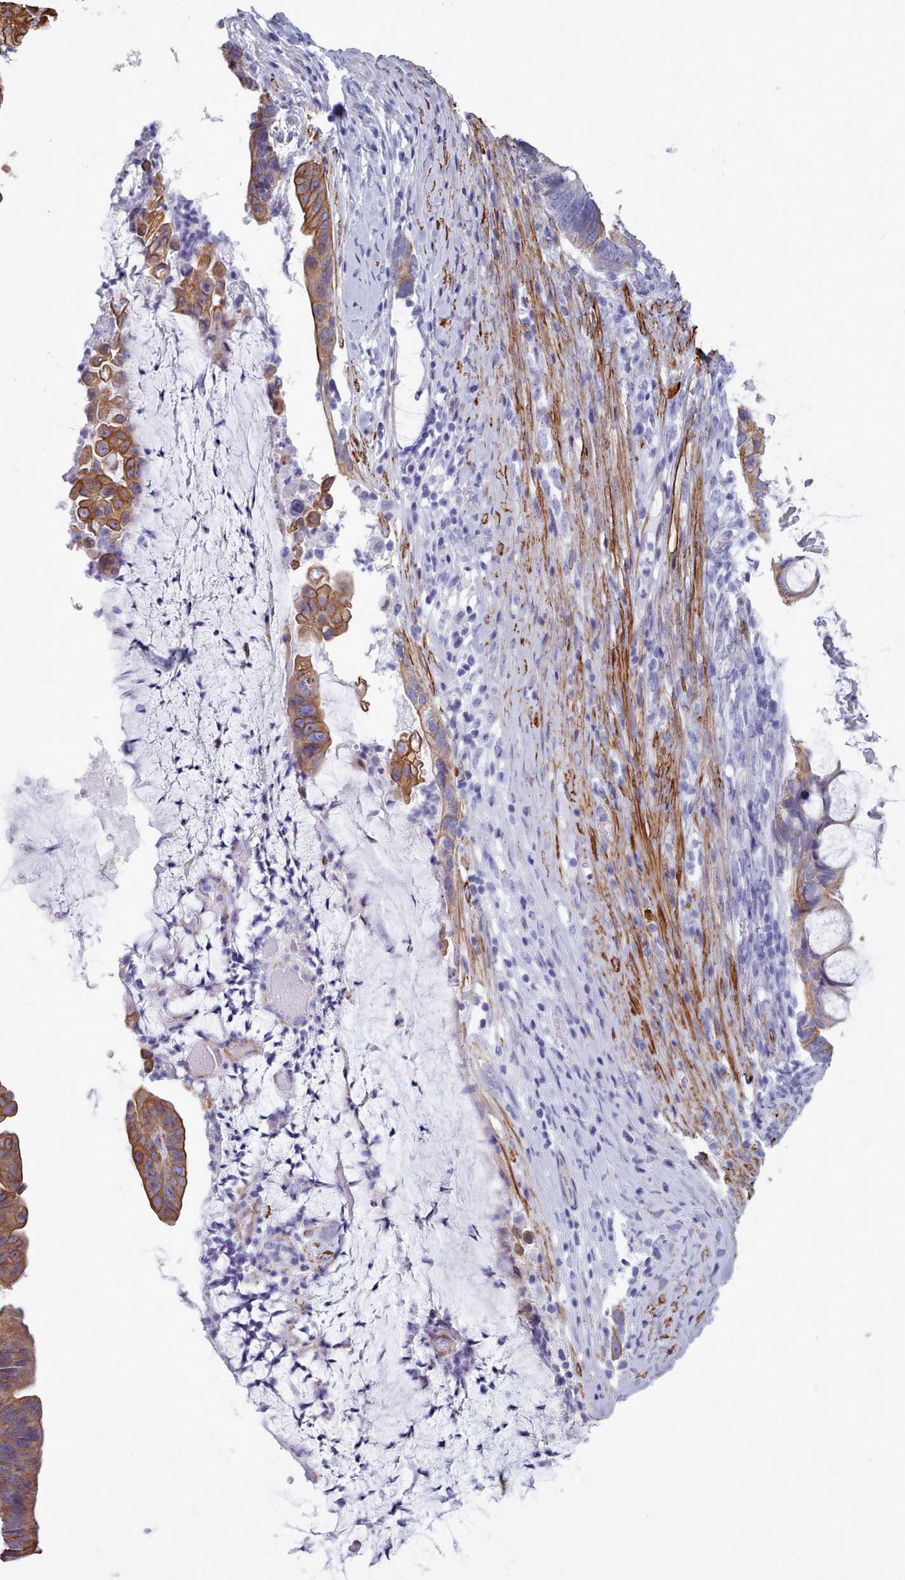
{"staining": {"intensity": "moderate", "quantity": "25%-75%", "location": "cytoplasmic/membranous"}, "tissue": "ovarian cancer", "cell_type": "Tumor cells", "image_type": "cancer", "snomed": [{"axis": "morphology", "description": "Cystadenocarcinoma, mucinous, NOS"}, {"axis": "topography", "description": "Ovary"}], "caption": "DAB (3,3'-diaminobenzidine) immunohistochemical staining of human ovarian cancer (mucinous cystadenocarcinoma) exhibits moderate cytoplasmic/membranous protein staining in about 25%-75% of tumor cells. (Stains: DAB (3,3'-diaminobenzidine) in brown, nuclei in blue, Microscopy: brightfield microscopy at high magnification).", "gene": "FPGS", "patient": {"sex": "female", "age": 61}}